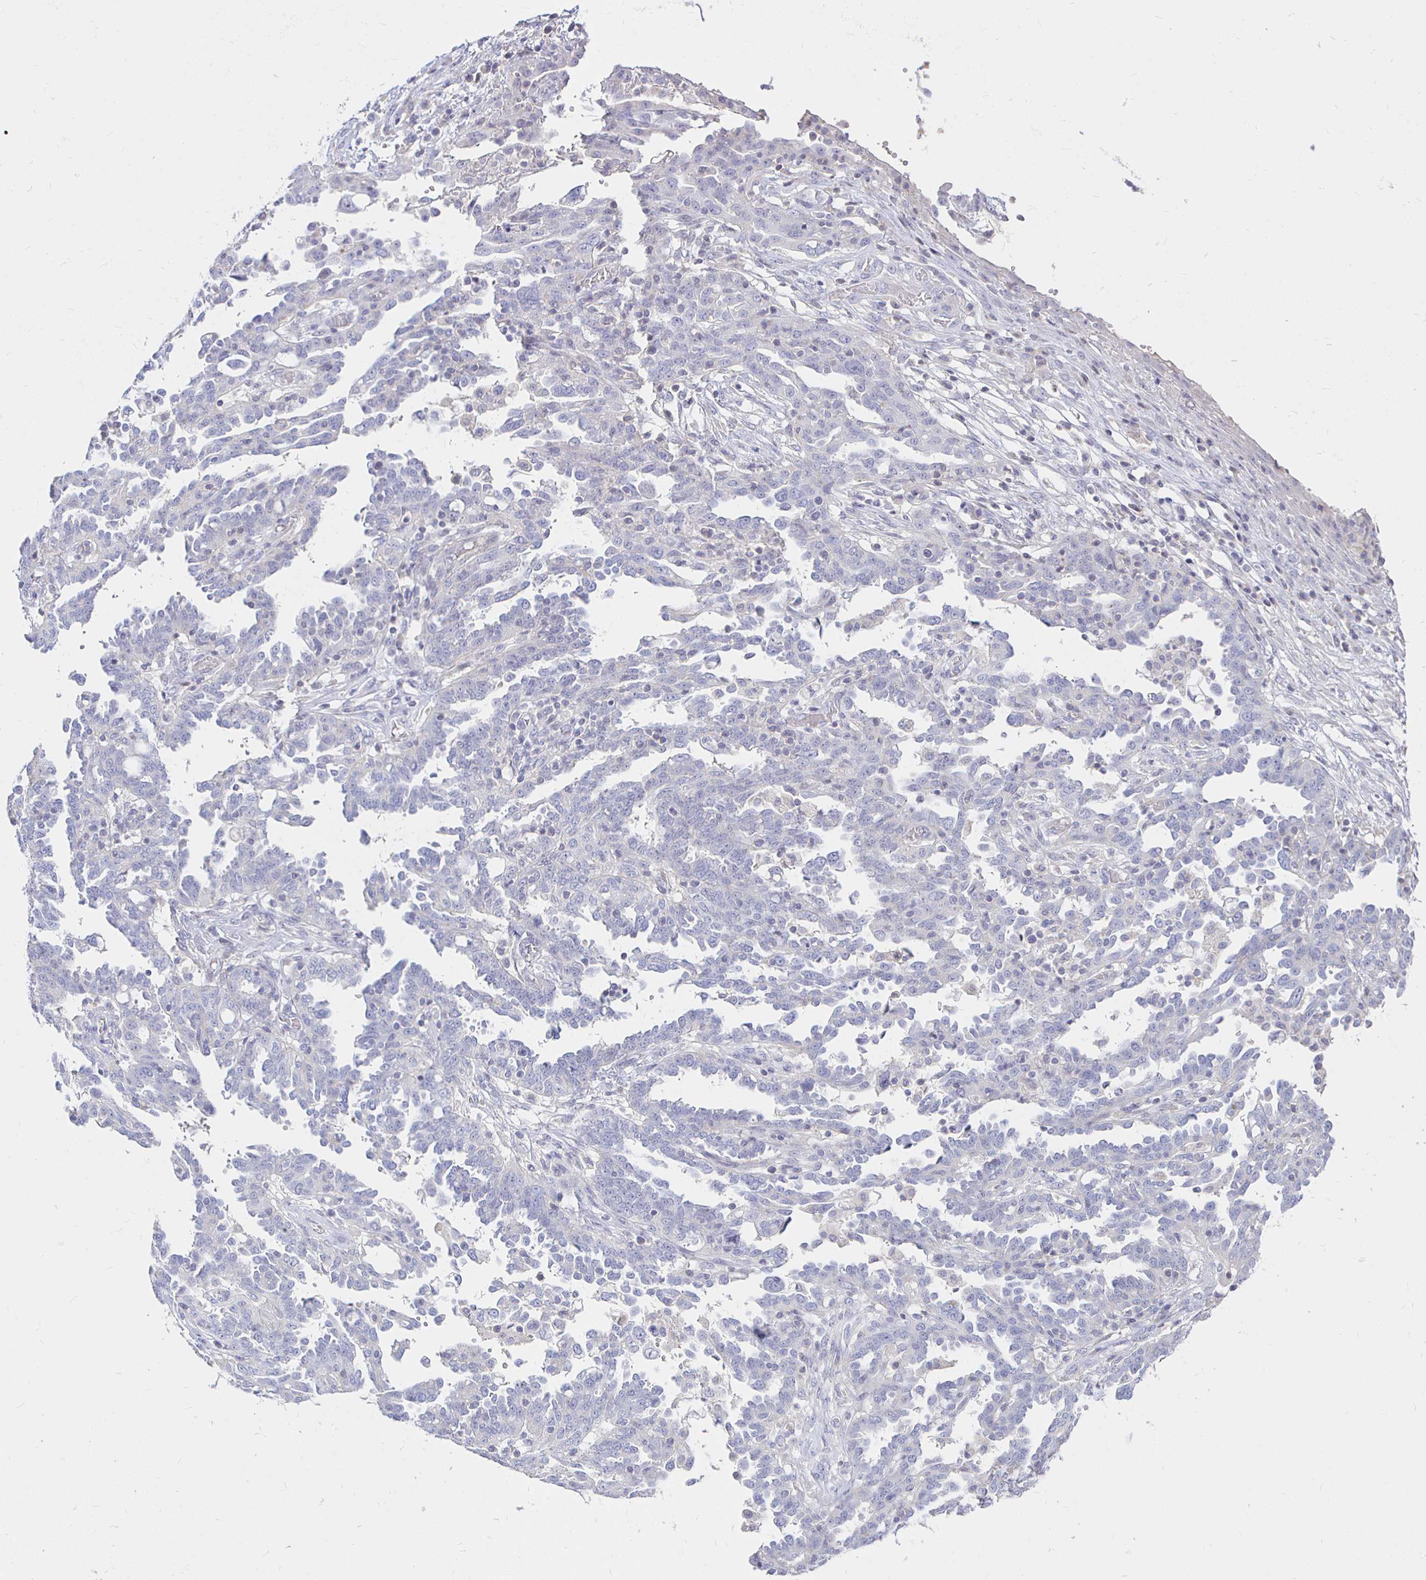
{"staining": {"intensity": "negative", "quantity": "none", "location": "none"}, "tissue": "ovarian cancer", "cell_type": "Tumor cells", "image_type": "cancer", "snomed": [{"axis": "morphology", "description": "Cystadenocarcinoma, serous, NOS"}, {"axis": "topography", "description": "Ovary"}], "caption": "Immunohistochemistry histopathology image of neoplastic tissue: human ovarian cancer stained with DAB displays no significant protein positivity in tumor cells.", "gene": "NECAB1", "patient": {"sex": "female", "age": 67}}